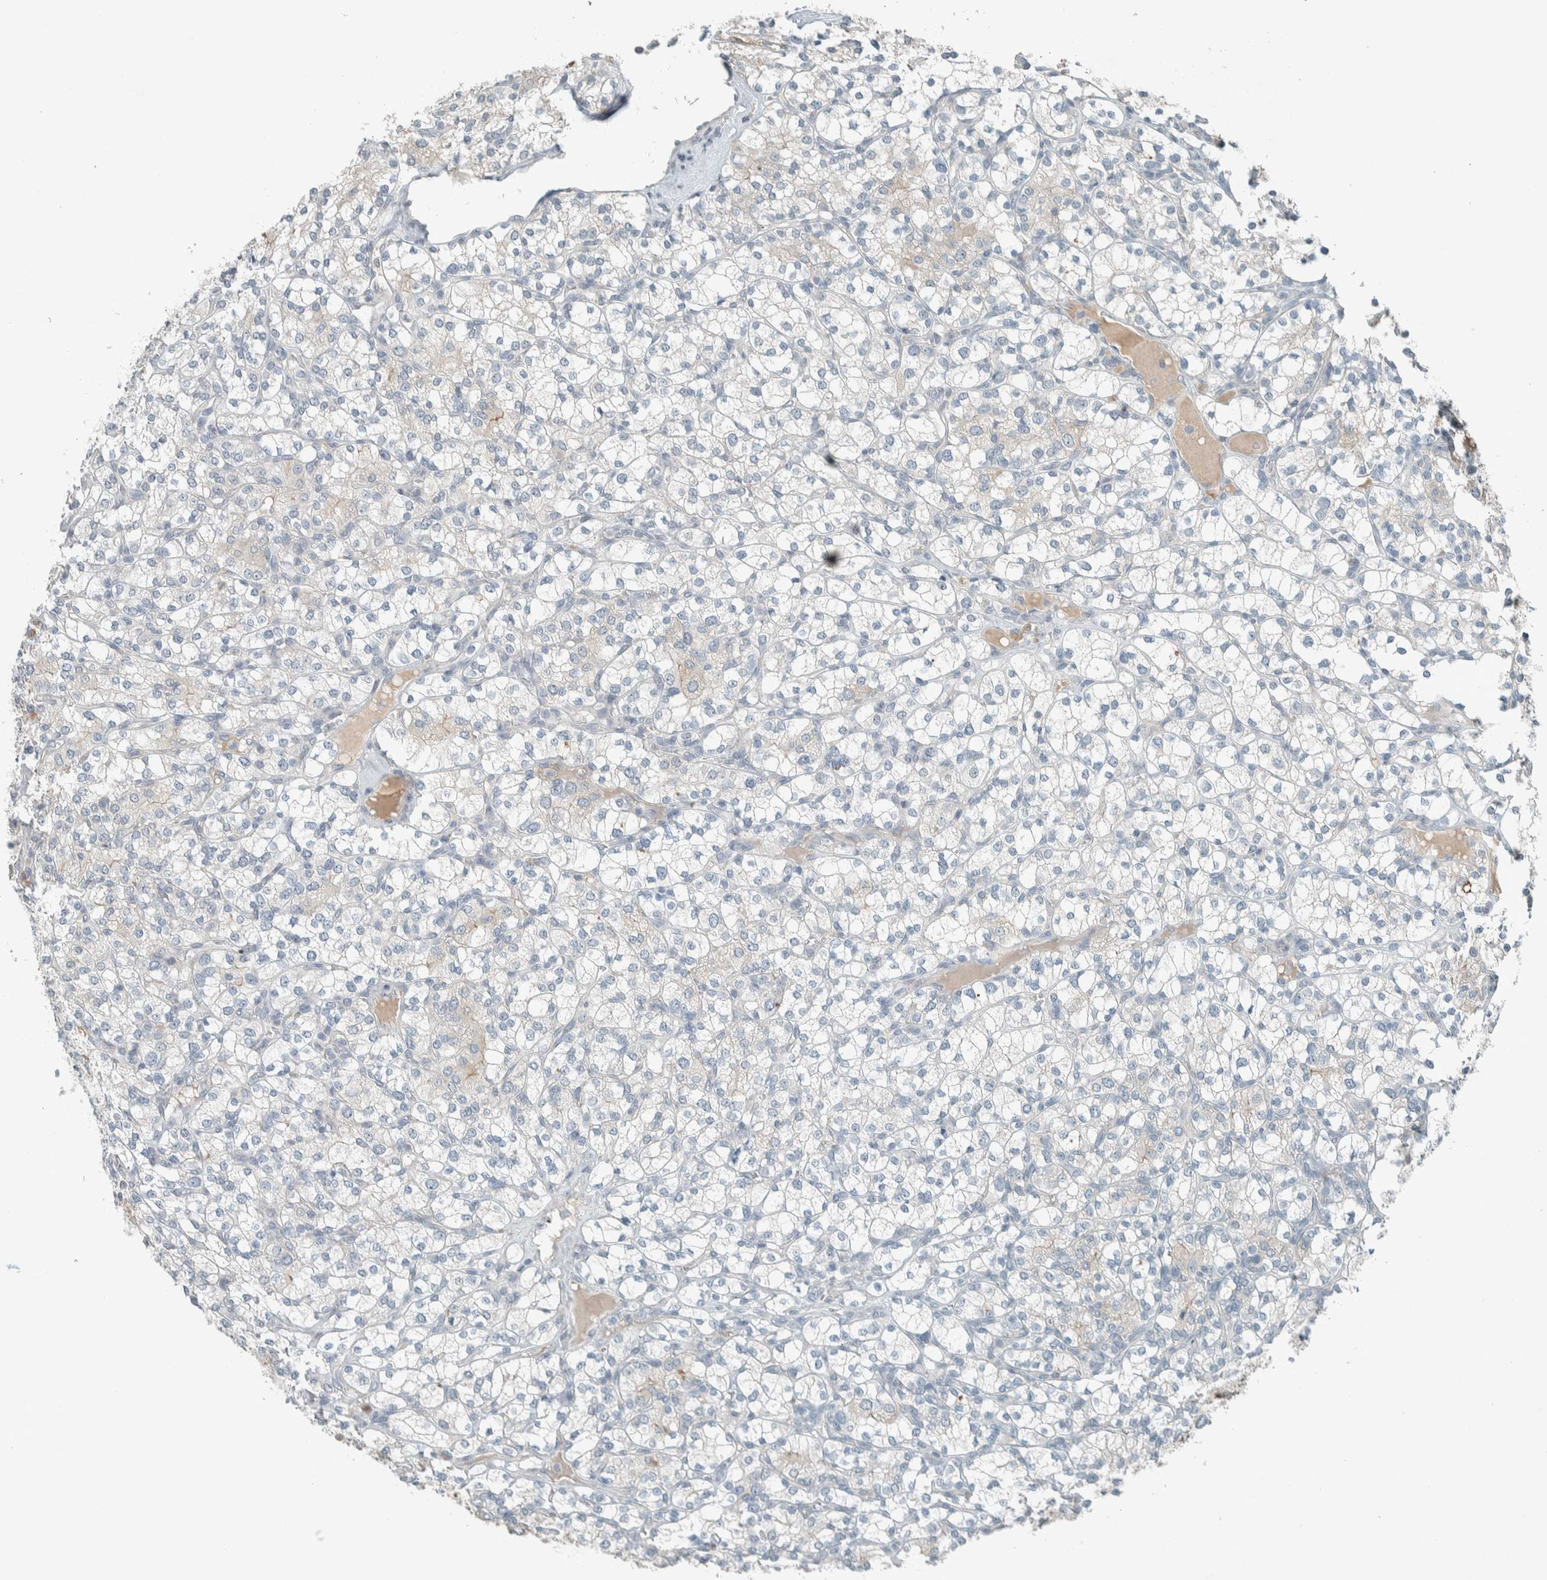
{"staining": {"intensity": "negative", "quantity": "none", "location": "none"}, "tissue": "renal cancer", "cell_type": "Tumor cells", "image_type": "cancer", "snomed": [{"axis": "morphology", "description": "Adenocarcinoma, NOS"}, {"axis": "topography", "description": "Kidney"}], "caption": "Immunohistochemistry of renal cancer shows no expression in tumor cells.", "gene": "CERCAM", "patient": {"sex": "male", "age": 77}}